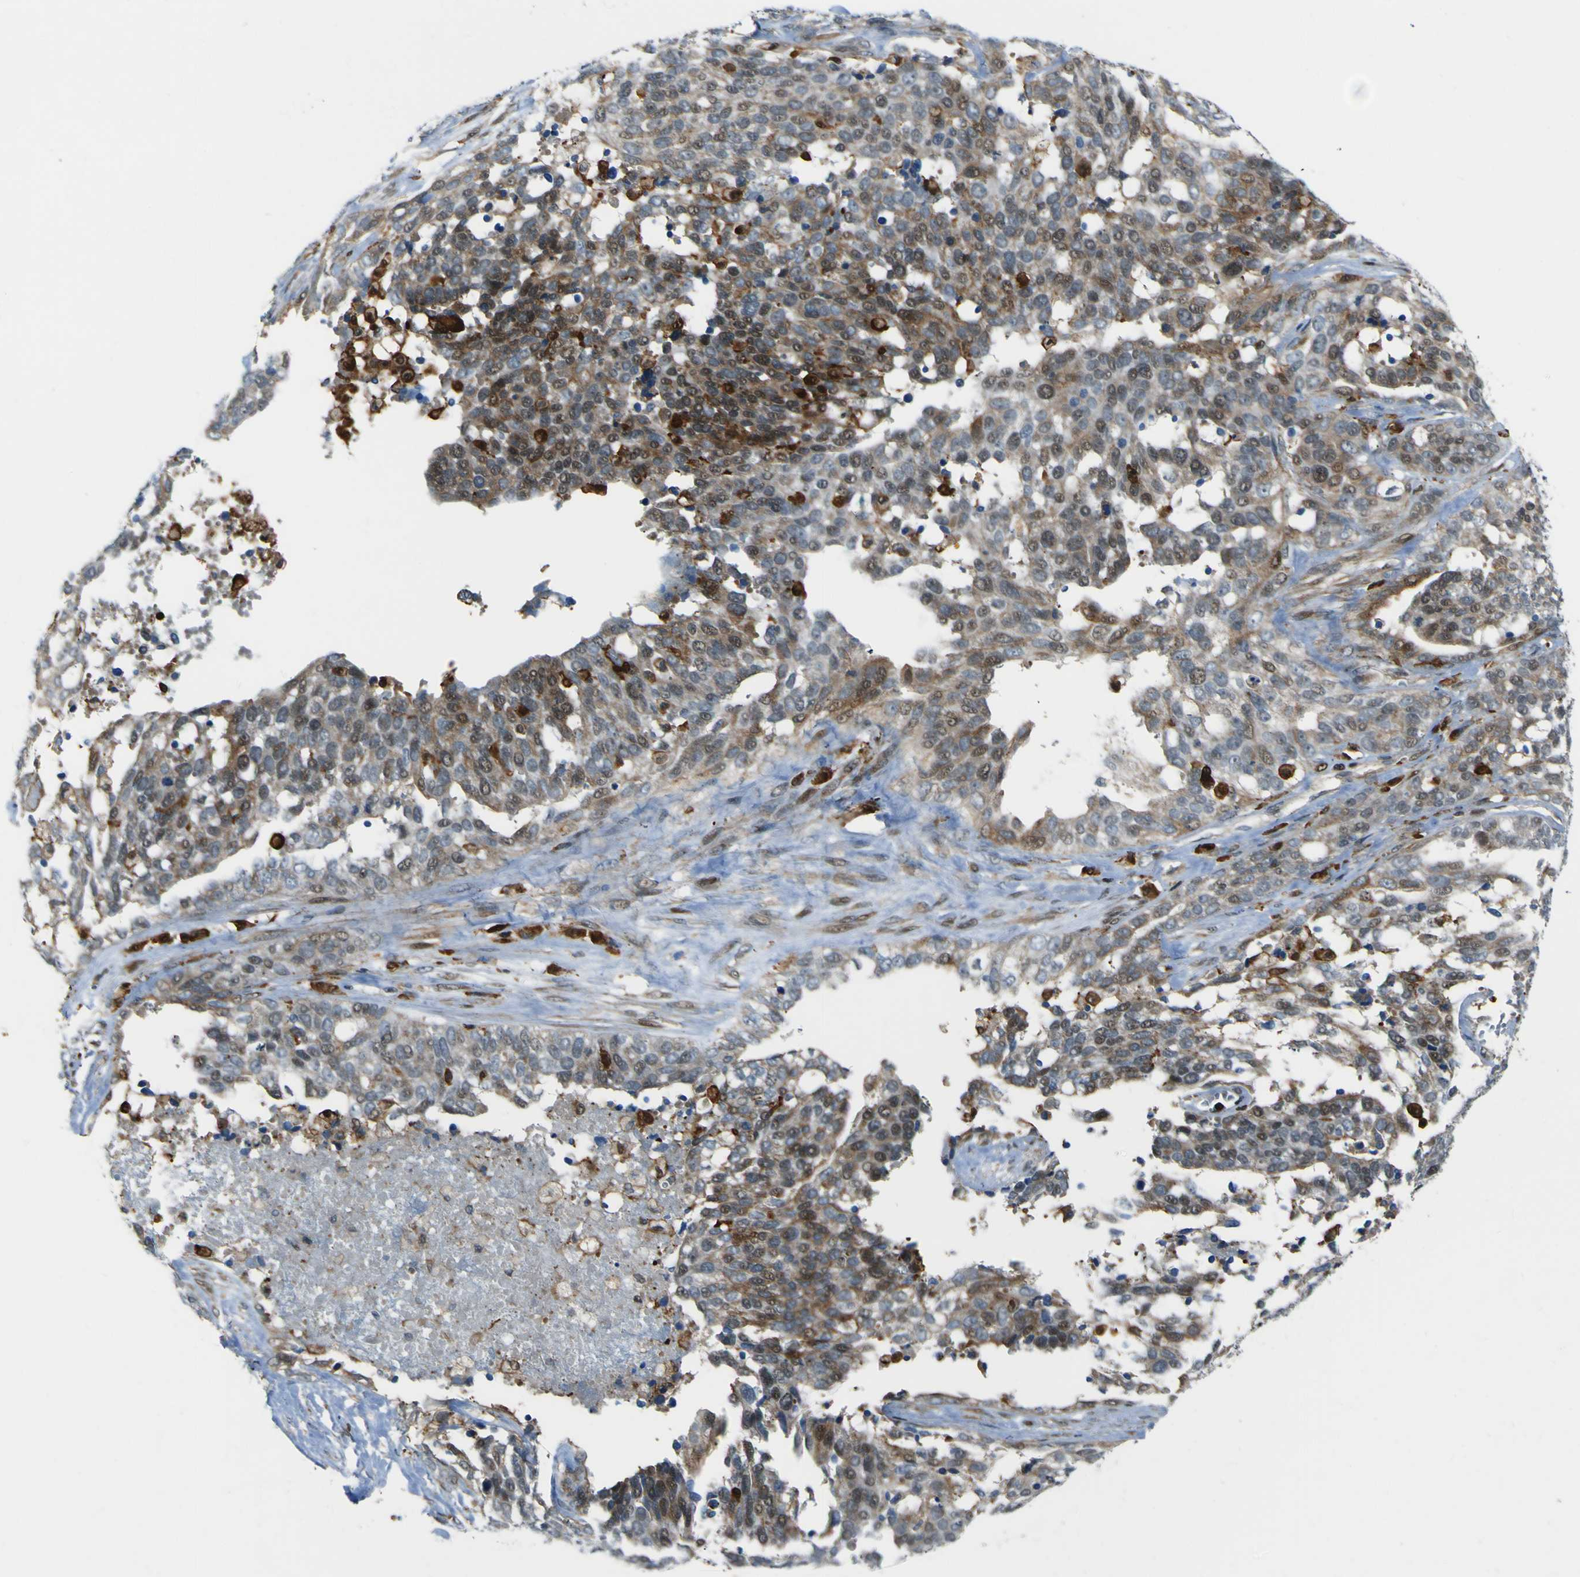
{"staining": {"intensity": "moderate", "quantity": ">75%", "location": "cytoplasmic/membranous,nuclear"}, "tissue": "ovarian cancer", "cell_type": "Tumor cells", "image_type": "cancer", "snomed": [{"axis": "morphology", "description": "Cystadenocarcinoma, serous, NOS"}, {"axis": "topography", "description": "Ovary"}], "caption": "Serous cystadenocarcinoma (ovarian) tissue demonstrates moderate cytoplasmic/membranous and nuclear expression in approximately >75% of tumor cells Nuclei are stained in blue.", "gene": "PCDHB5", "patient": {"sex": "female", "age": 44}}